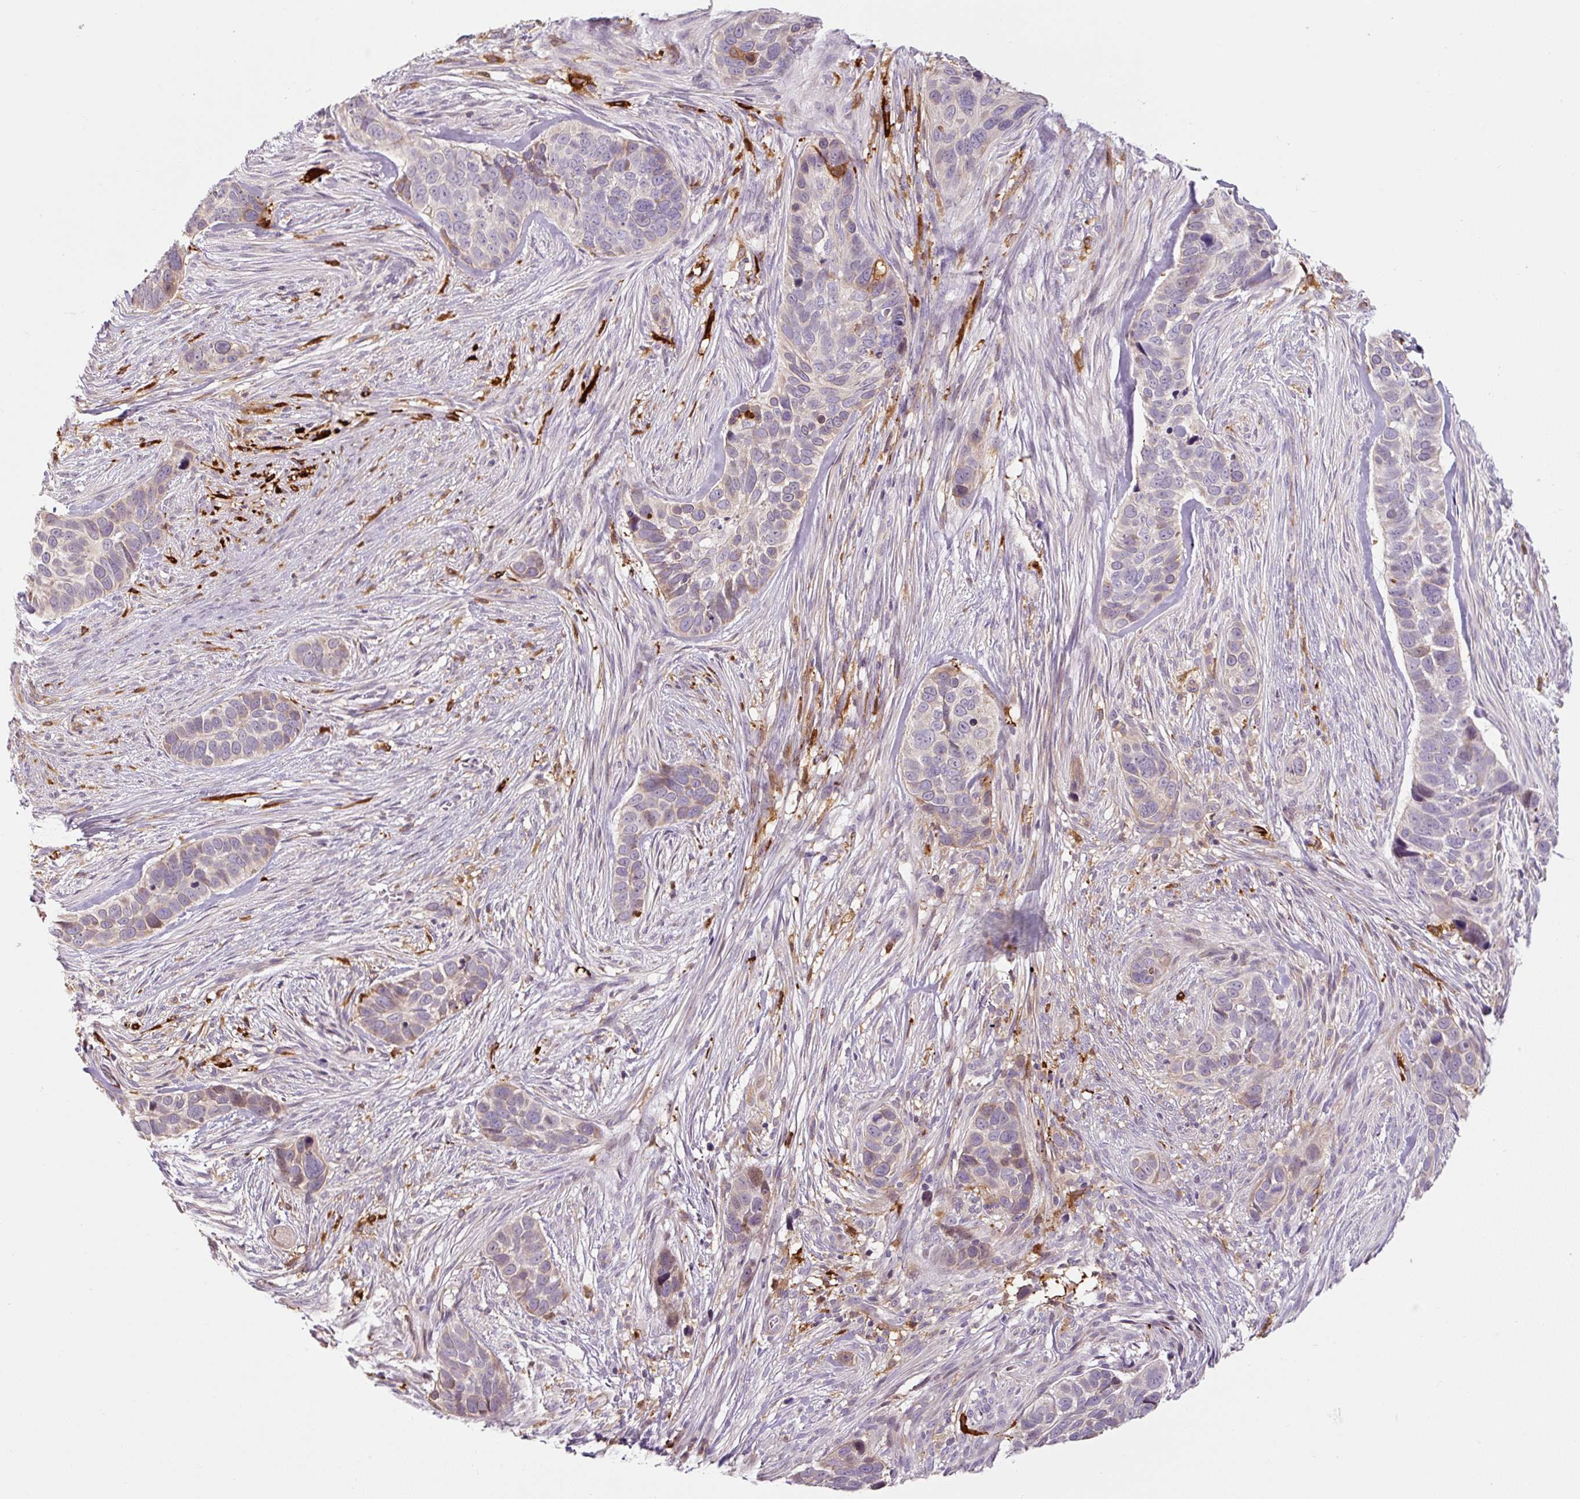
{"staining": {"intensity": "moderate", "quantity": "<25%", "location": "cytoplasmic/membranous"}, "tissue": "skin cancer", "cell_type": "Tumor cells", "image_type": "cancer", "snomed": [{"axis": "morphology", "description": "Basal cell carcinoma"}, {"axis": "topography", "description": "Skin"}], "caption": "There is low levels of moderate cytoplasmic/membranous positivity in tumor cells of basal cell carcinoma (skin), as demonstrated by immunohistochemical staining (brown color).", "gene": "FUT10", "patient": {"sex": "female", "age": 82}}